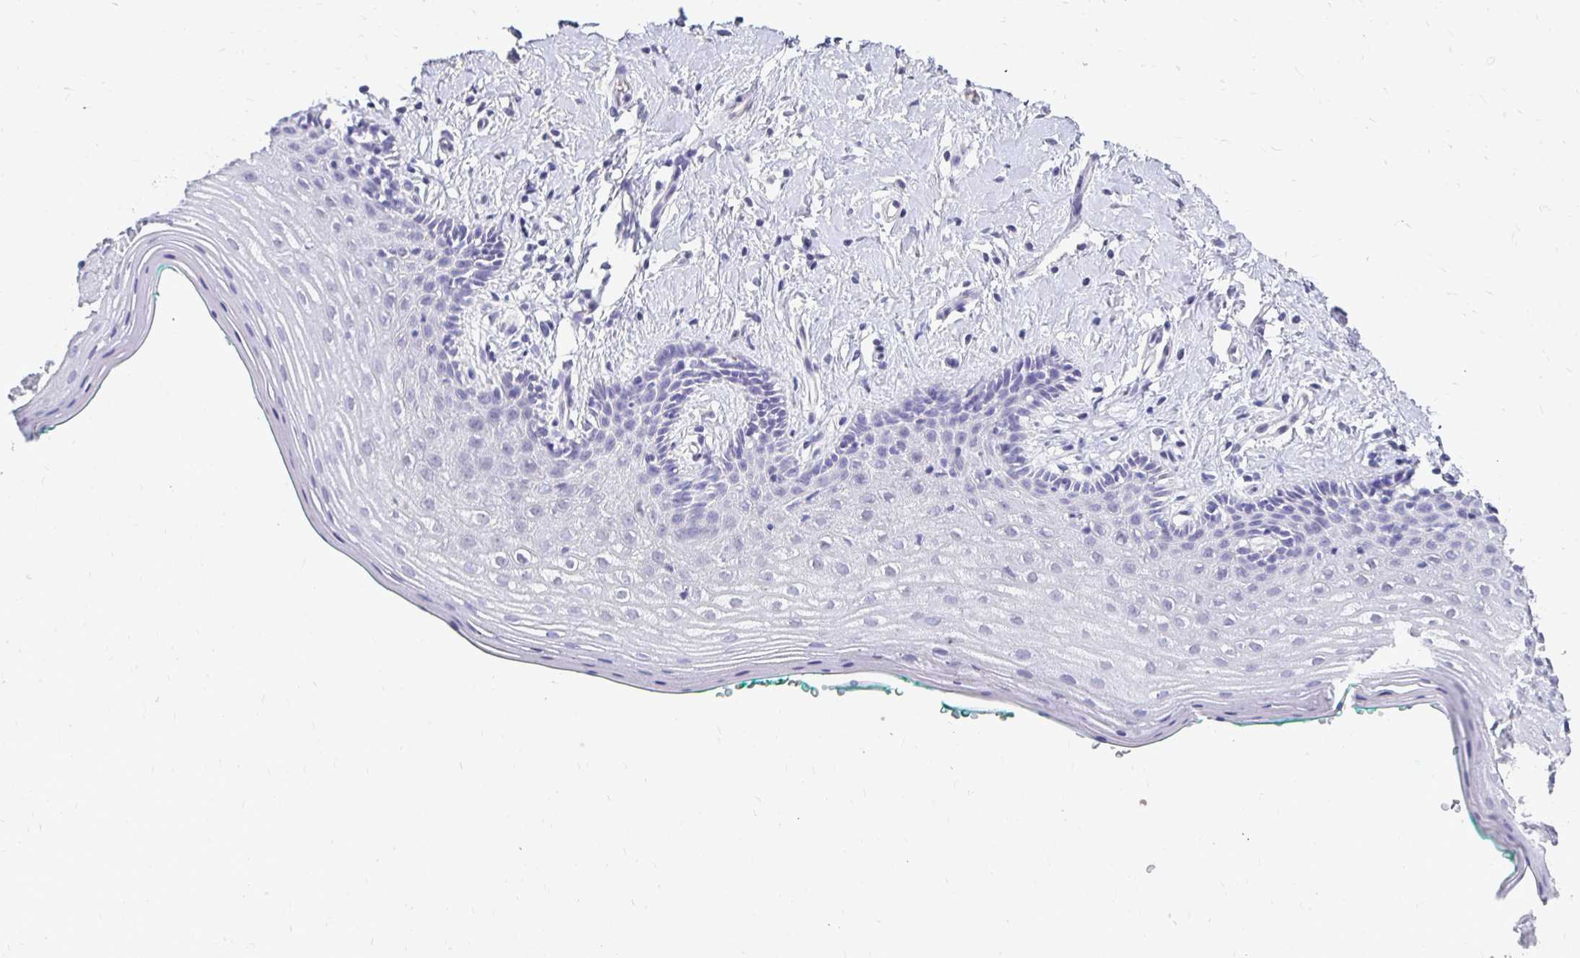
{"staining": {"intensity": "negative", "quantity": "none", "location": "none"}, "tissue": "vagina", "cell_type": "Squamous epithelial cells", "image_type": "normal", "snomed": [{"axis": "morphology", "description": "Normal tissue, NOS"}, {"axis": "topography", "description": "Vagina"}], "caption": "There is no significant staining in squamous epithelial cells of vagina. (Brightfield microscopy of DAB immunohistochemistry (IHC) at high magnification).", "gene": "GK2", "patient": {"sex": "female", "age": 42}}